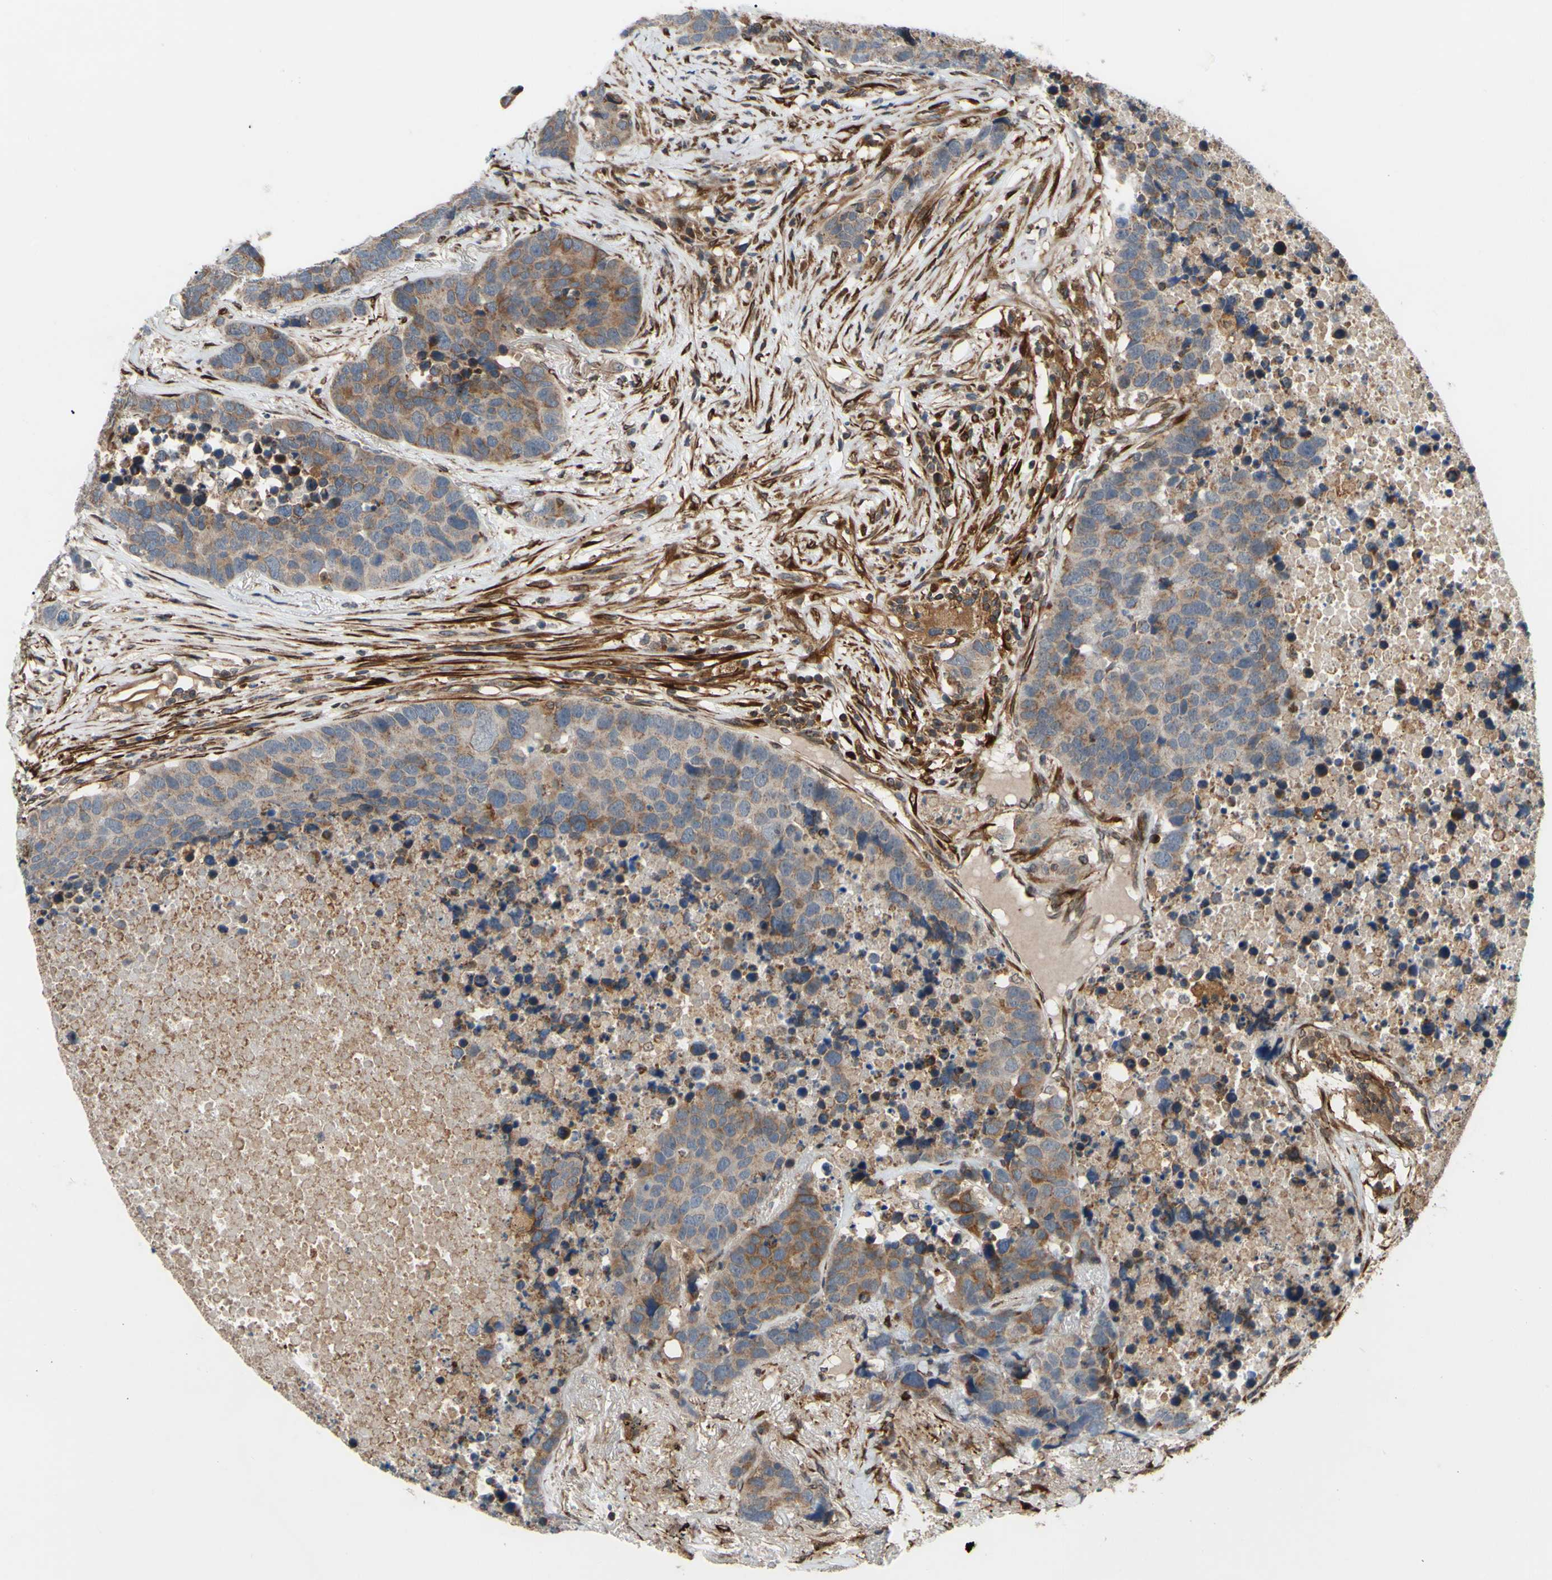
{"staining": {"intensity": "weak", "quantity": ">75%", "location": "cytoplasmic/membranous"}, "tissue": "carcinoid", "cell_type": "Tumor cells", "image_type": "cancer", "snomed": [{"axis": "morphology", "description": "Carcinoid, malignant, NOS"}, {"axis": "topography", "description": "Lung"}], "caption": "Immunohistochemistry image of neoplastic tissue: carcinoid stained using immunohistochemistry (IHC) reveals low levels of weak protein expression localized specifically in the cytoplasmic/membranous of tumor cells, appearing as a cytoplasmic/membranous brown color.", "gene": "PRAF2", "patient": {"sex": "male", "age": 60}}